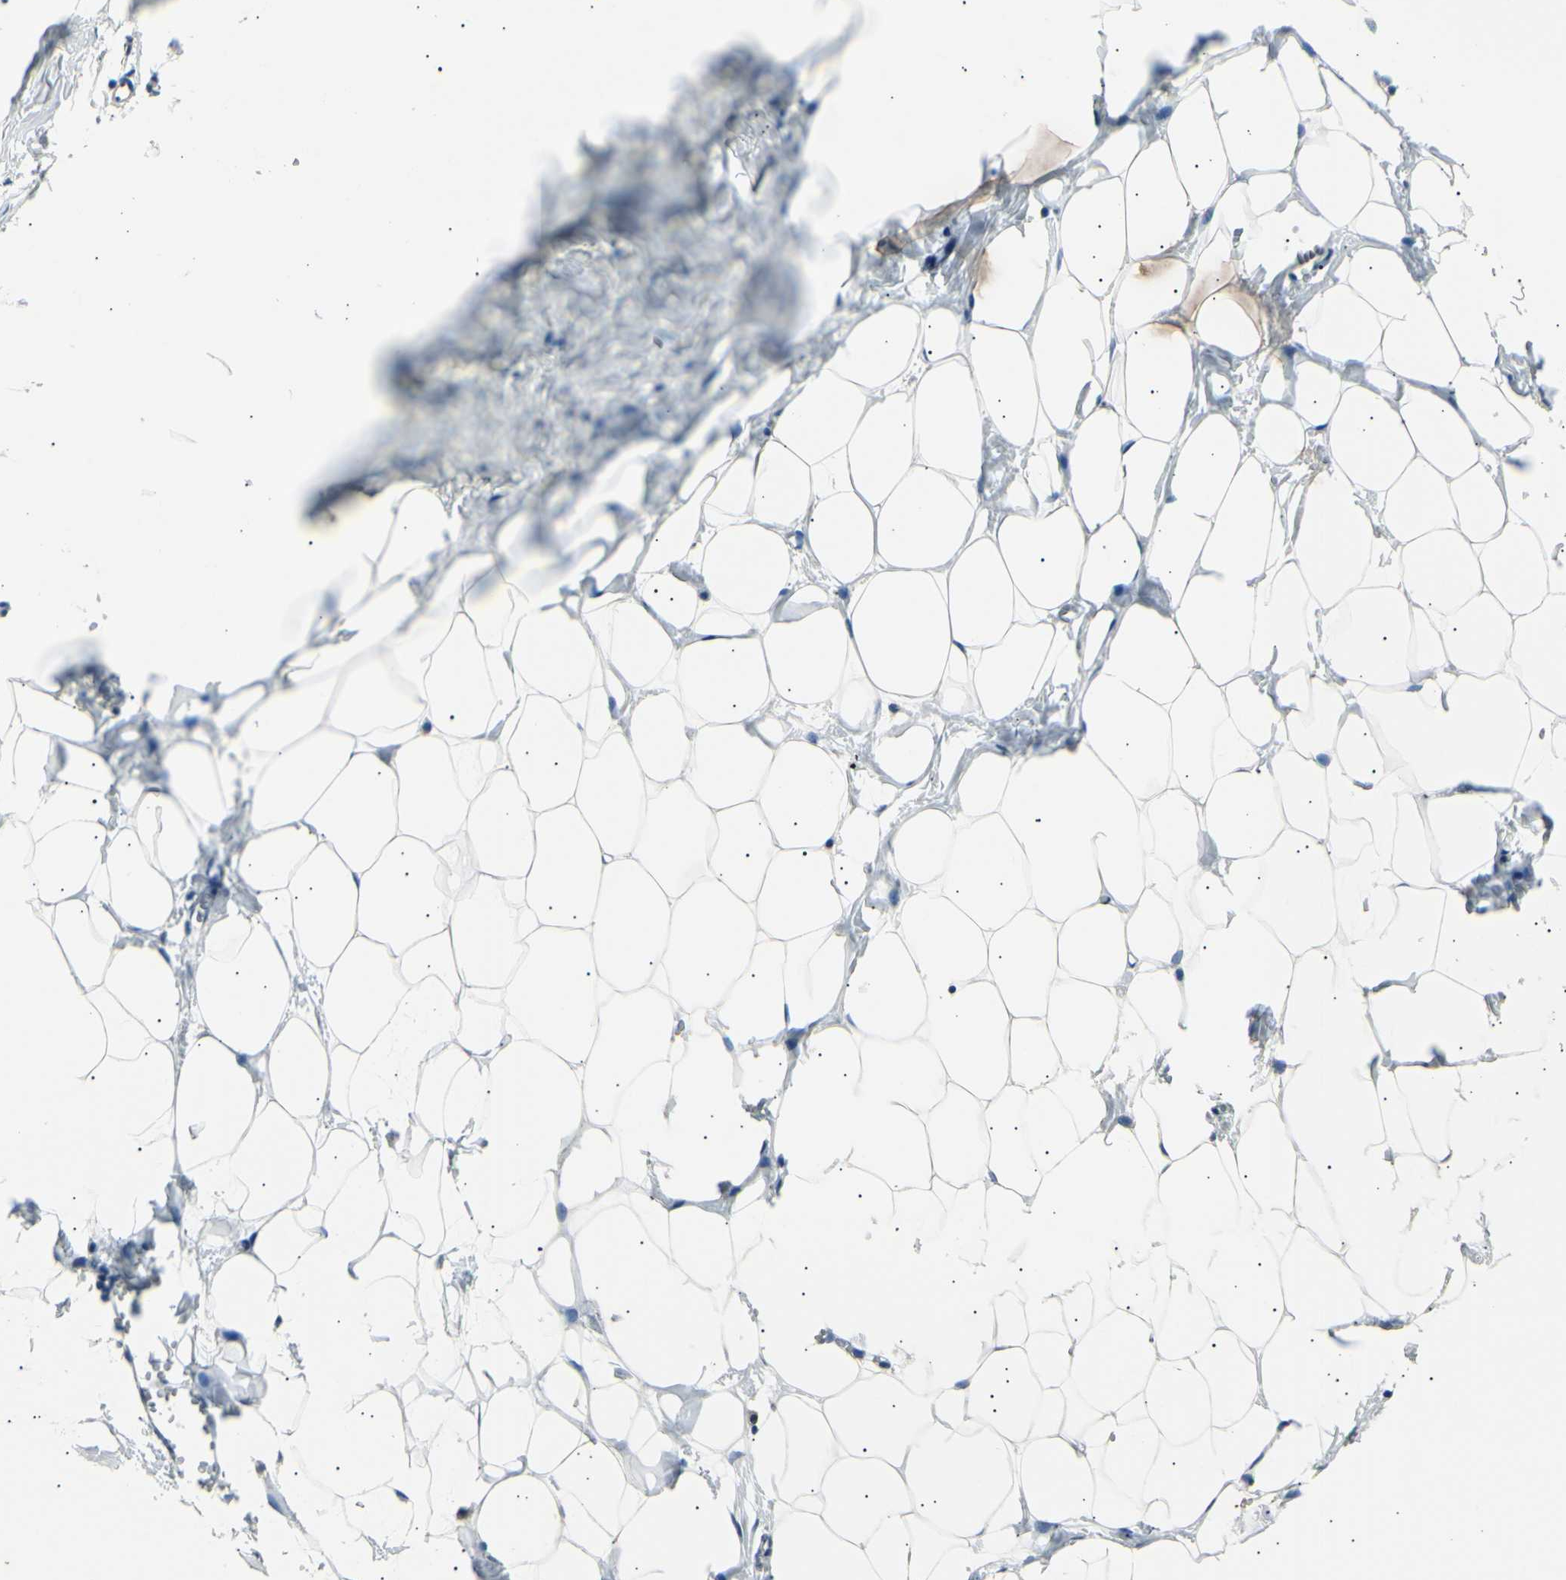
{"staining": {"intensity": "negative", "quantity": "none", "location": "none"}, "tissue": "breast", "cell_type": "Adipocytes", "image_type": "normal", "snomed": [{"axis": "morphology", "description": "Normal tissue, NOS"}, {"axis": "topography", "description": "Breast"}], "caption": "This is an immunohistochemistry micrograph of unremarkable human breast. There is no staining in adipocytes.", "gene": "LDLR", "patient": {"sex": "female", "age": 27}}